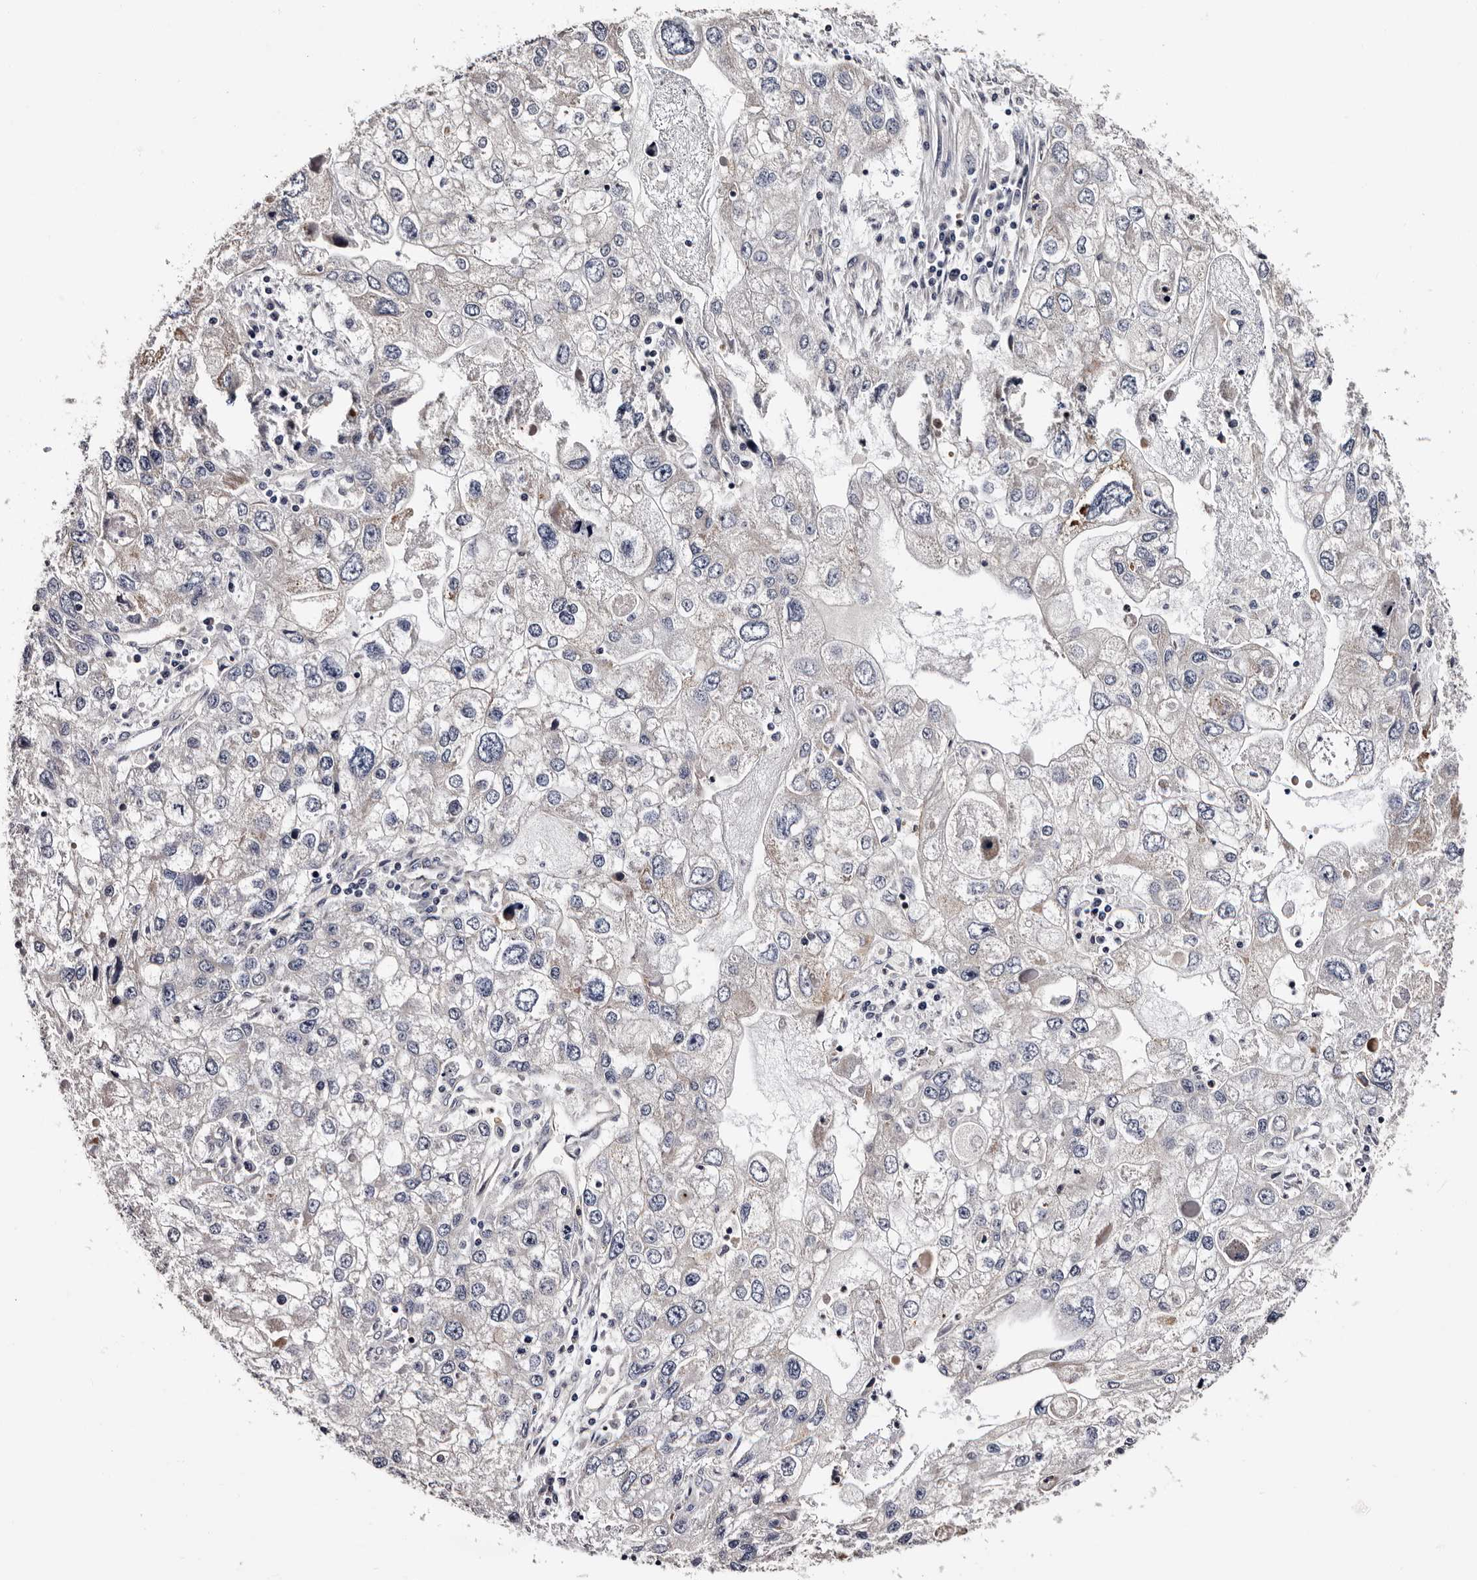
{"staining": {"intensity": "weak", "quantity": "25%-75%", "location": "cytoplasmic/membranous,nuclear"}, "tissue": "endometrial cancer", "cell_type": "Tumor cells", "image_type": "cancer", "snomed": [{"axis": "morphology", "description": "Adenocarcinoma, NOS"}, {"axis": "topography", "description": "Endometrium"}], "caption": "Immunohistochemistry micrograph of neoplastic tissue: adenocarcinoma (endometrial) stained using immunohistochemistry (IHC) shows low levels of weak protein expression localized specifically in the cytoplasmic/membranous and nuclear of tumor cells, appearing as a cytoplasmic/membranous and nuclear brown color.", "gene": "GLRX3", "patient": {"sex": "female", "age": 49}}